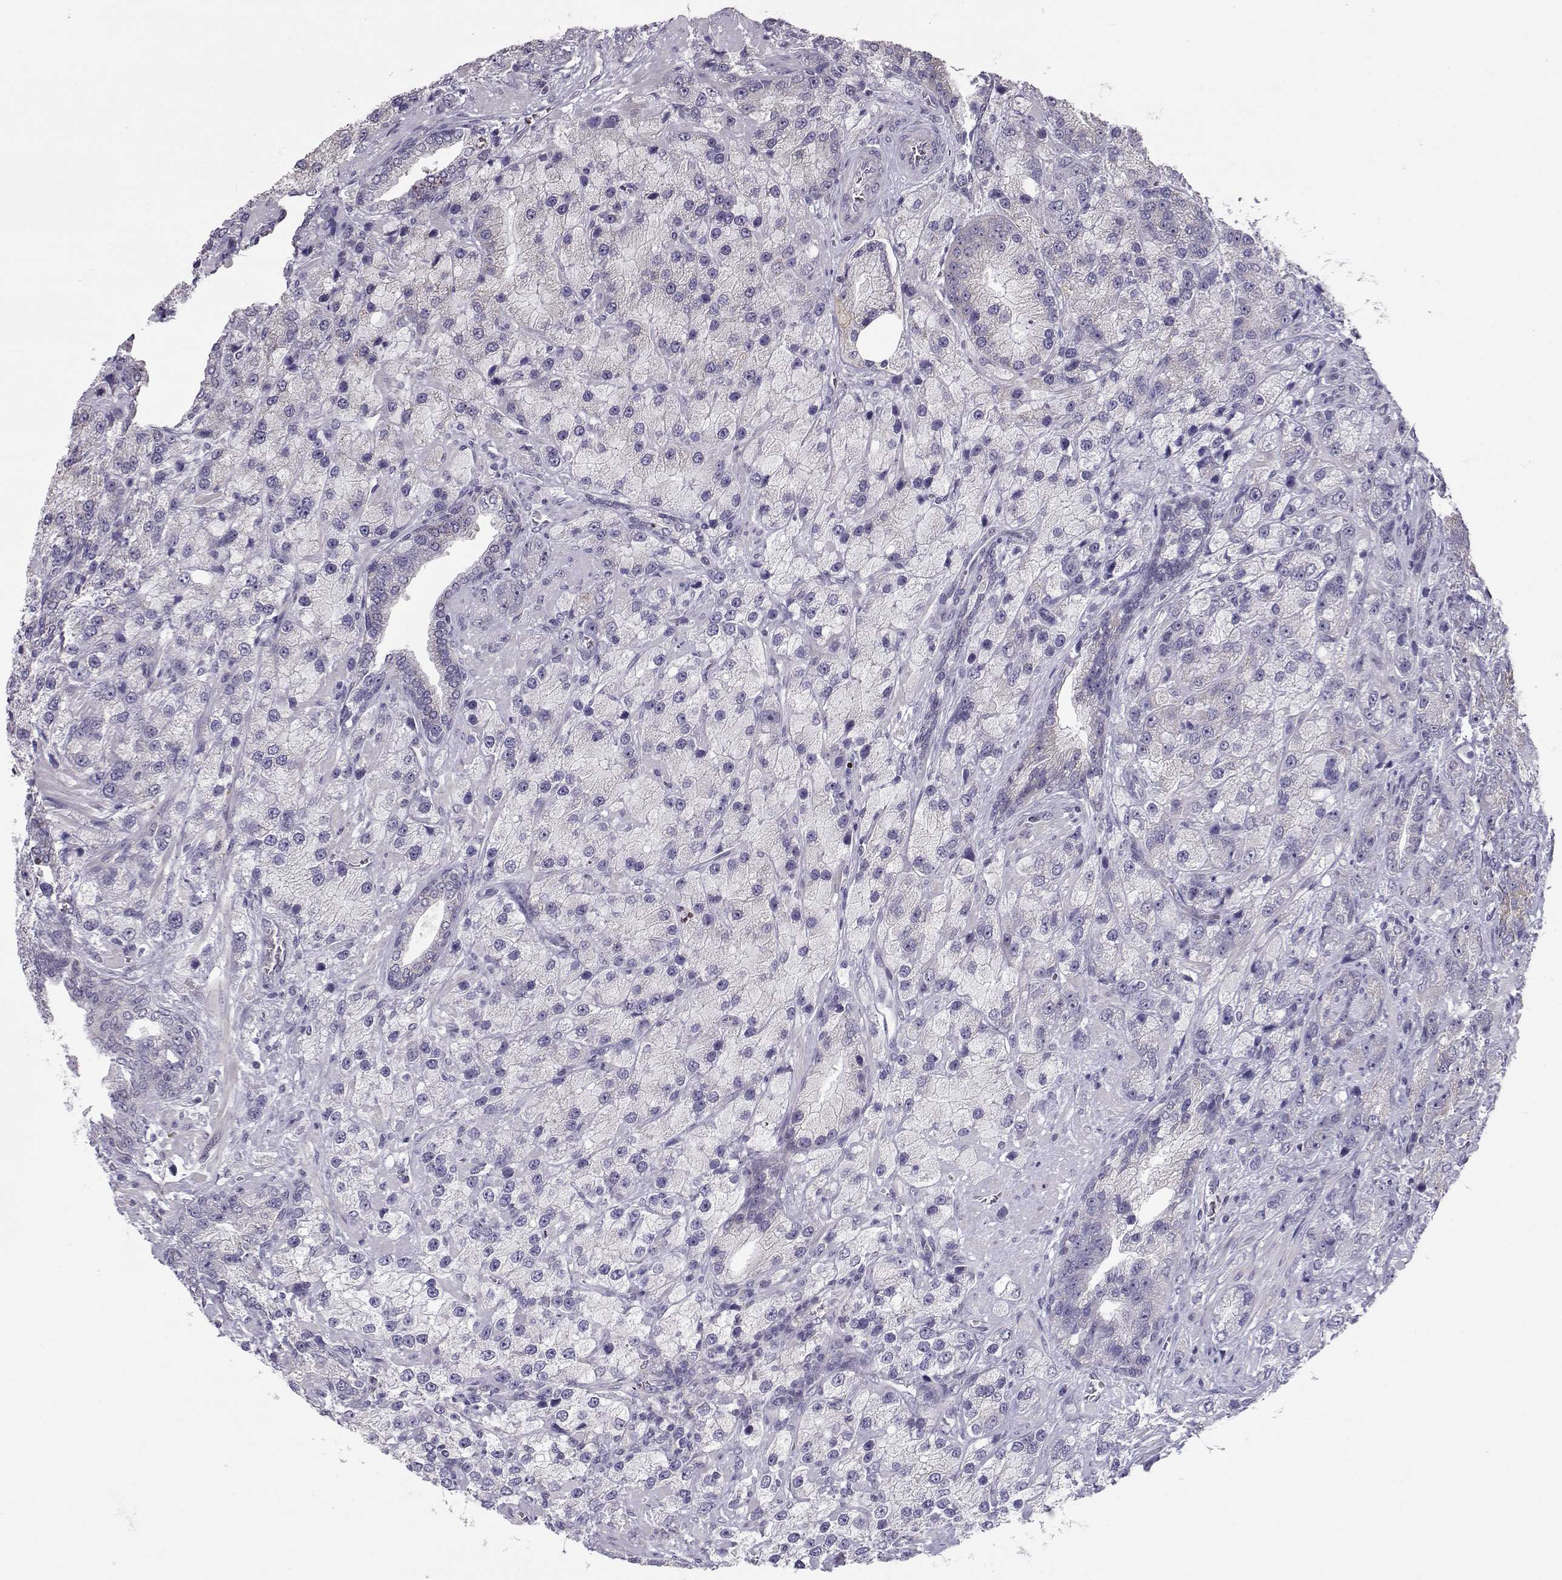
{"staining": {"intensity": "weak", "quantity": "<25%", "location": "cytoplasmic/membranous"}, "tissue": "prostate cancer", "cell_type": "Tumor cells", "image_type": "cancer", "snomed": [{"axis": "morphology", "description": "Adenocarcinoma, NOS"}, {"axis": "topography", "description": "Prostate"}], "caption": "Tumor cells show no significant protein staining in adenocarcinoma (prostate).", "gene": "NPVF", "patient": {"sex": "male", "age": 63}}